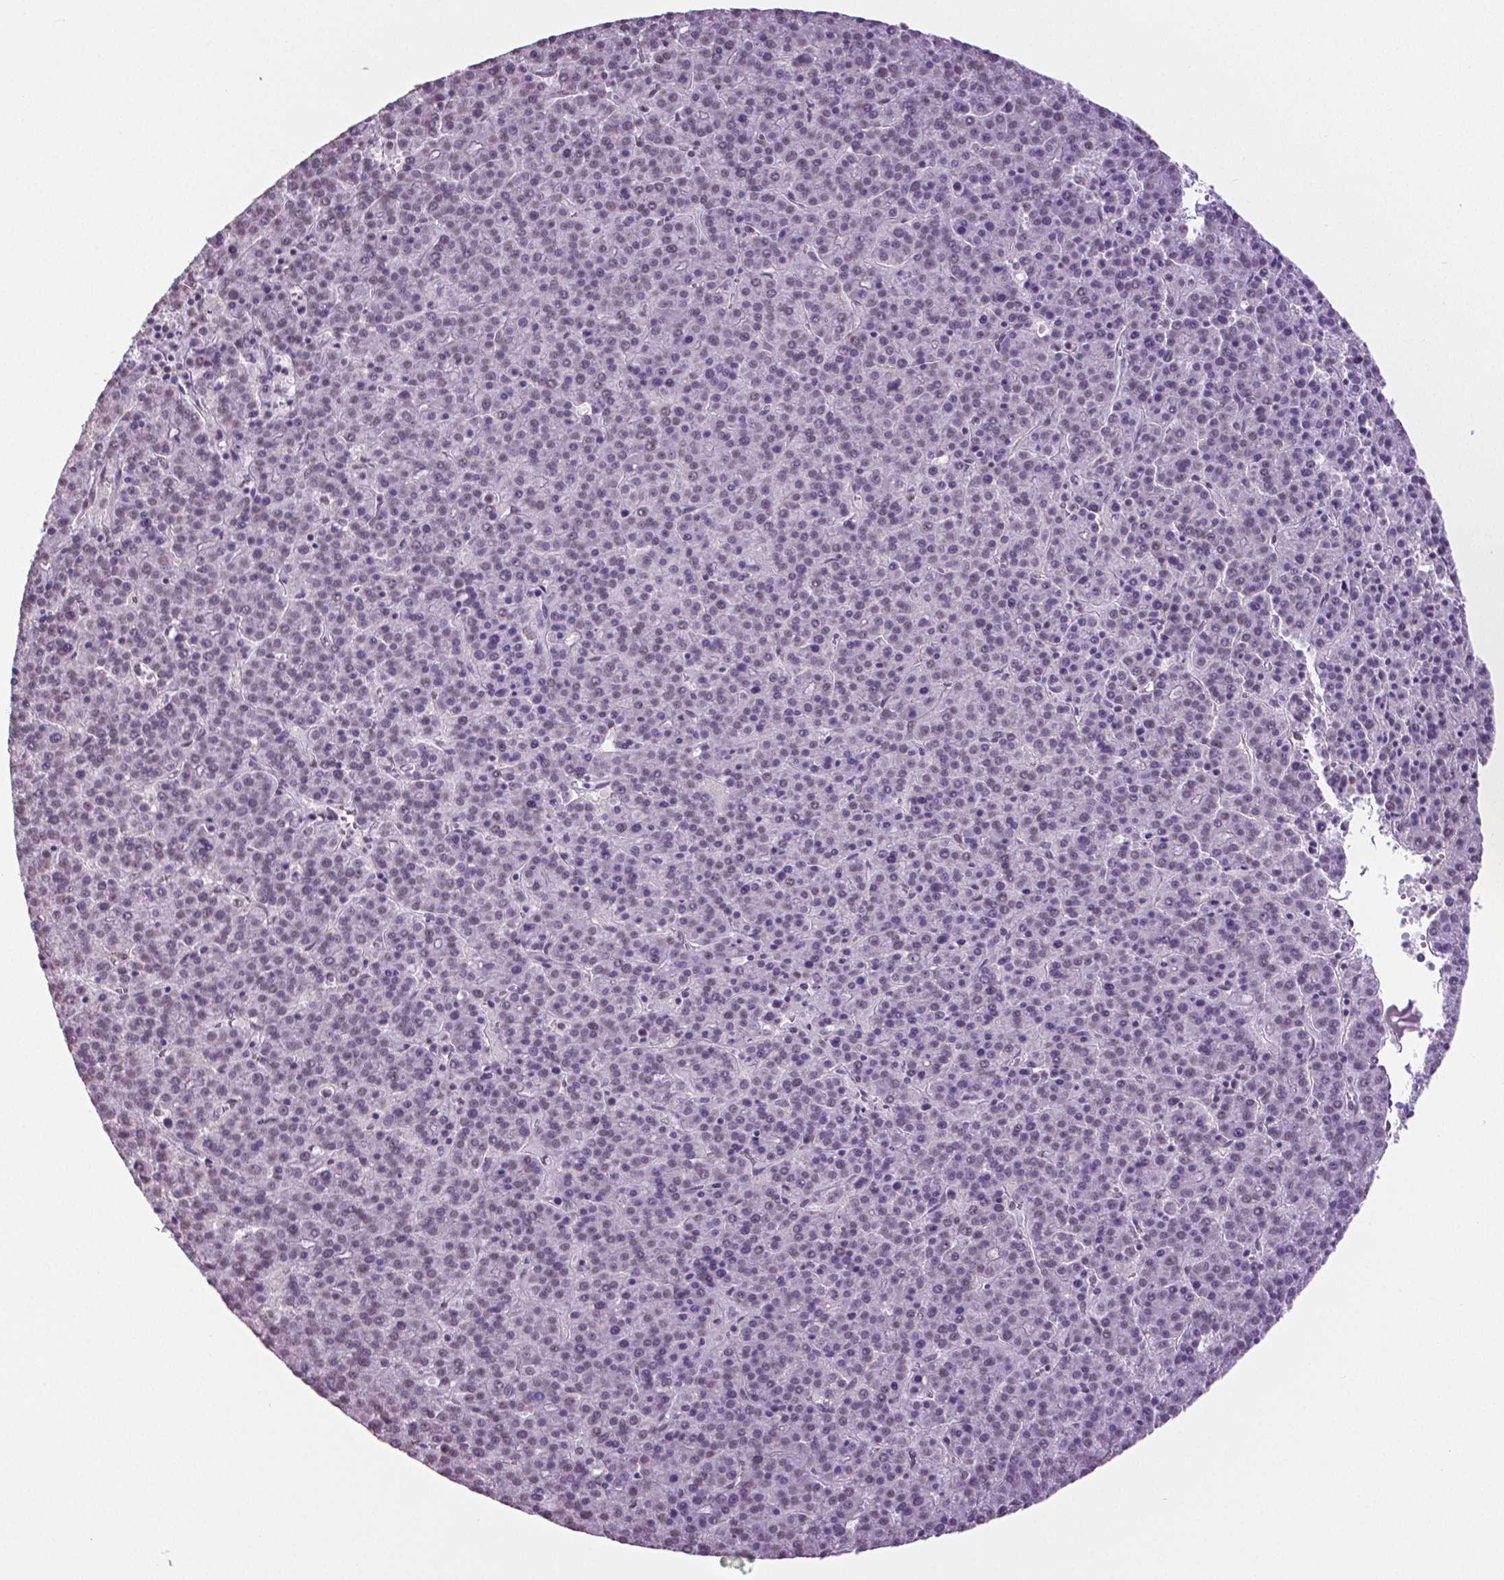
{"staining": {"intensity": "negative", "quantity": "none", "location": "none"}, "tissue": "liver cancer", "cell_type": "Tumor cells", "image_type": "cancer", "snomed": [{"axis": "morphology", "description": "Carcinoma, Hepatocellular, NOS"}, {"axis": "topography", "description": "Liver"}], "caption": "Immunohistochemical staining of liver hepatocellular carcinoma demonstrates no significant staining in tumor cells.", "gene": "IGF2BP1", "patient": {"sex": "female", "age": 58}}